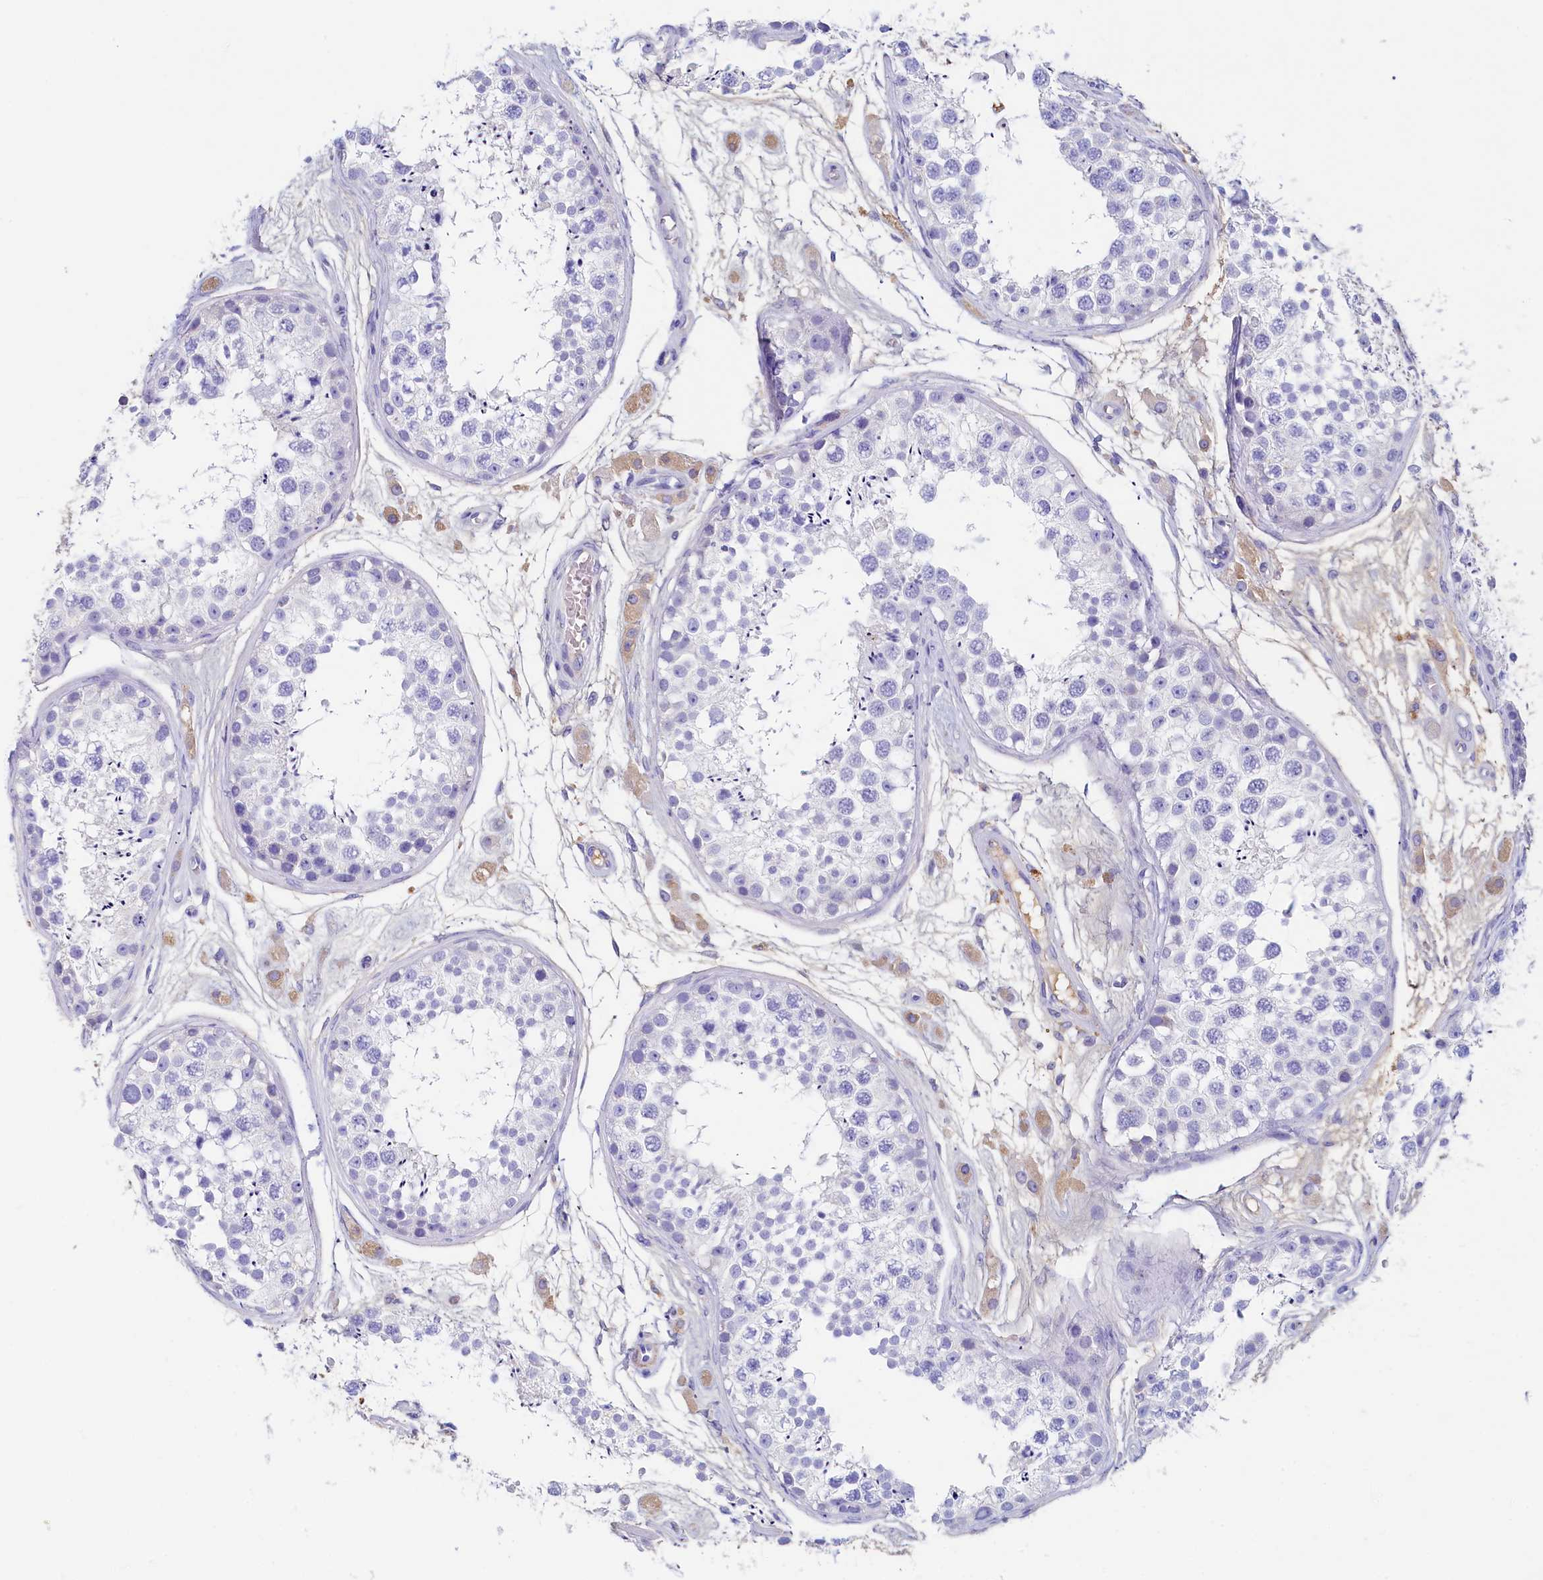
{"staining": {"intensity": "negative", "quantity": "none", "location": "none"}, "tissue": "testis", "cell_type": "Cells in seminiferous ducts", "image_type": "normal", "snomed": [{"axis": "morphology", "description": "Normal tissue, NOS"}, {"axis": "topography", "description": "Testis"}], "caption": "High power microscopy photomicrograph of an immunohistochemistry micrograph of benign testis, revealing no significant staining in cells in seminiferous ducts. (Stains: DAB (3,3'-diaminobenzidine) immunohistochemistry with hematoxylin counter stain, Microscopy: brightfield microscopy at high magnification).", "gene": "GUCA1C", "patient": {"sex": "male", "age": 25}}